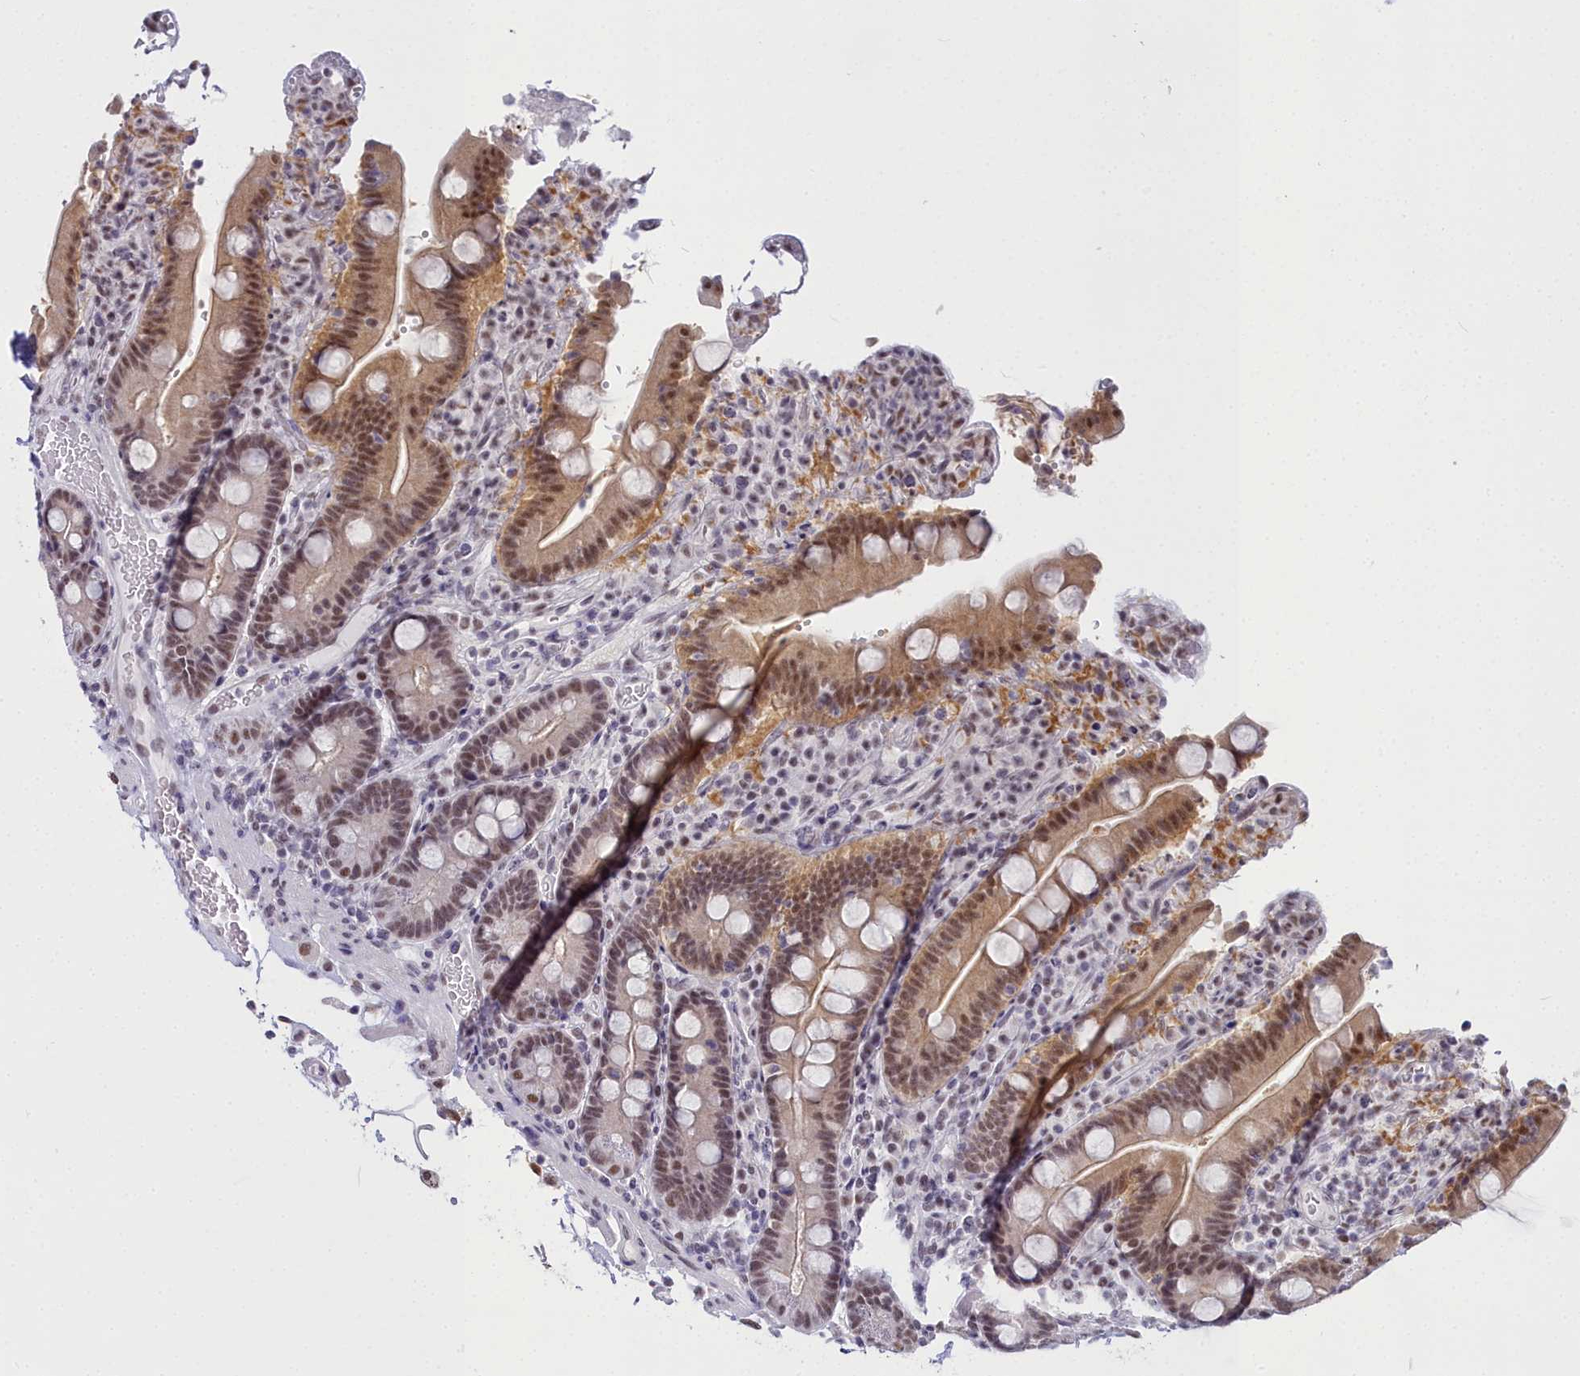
{"staining": {"intensity": "moderate", "quantity": ">75%", "location": "cytoplasmic/membranous,nuclear"}, "tissue": "duodenum", "cell_type": "Glandular cells", "image_type": "normal", "snomed": [{"axis": "morphology", "description": "Normal tissue, NOS"}, {"axis": "topography", "description": "Small intestine, NOS"}], "caption": "Human duodenum stained with a brown dye reveals moderate cytoplasmic/membranous,nuclear positive staining in approximately >75% of glandular cells.", "gene": "RBM12", "patient": {"sex": "female", "age": 71}}